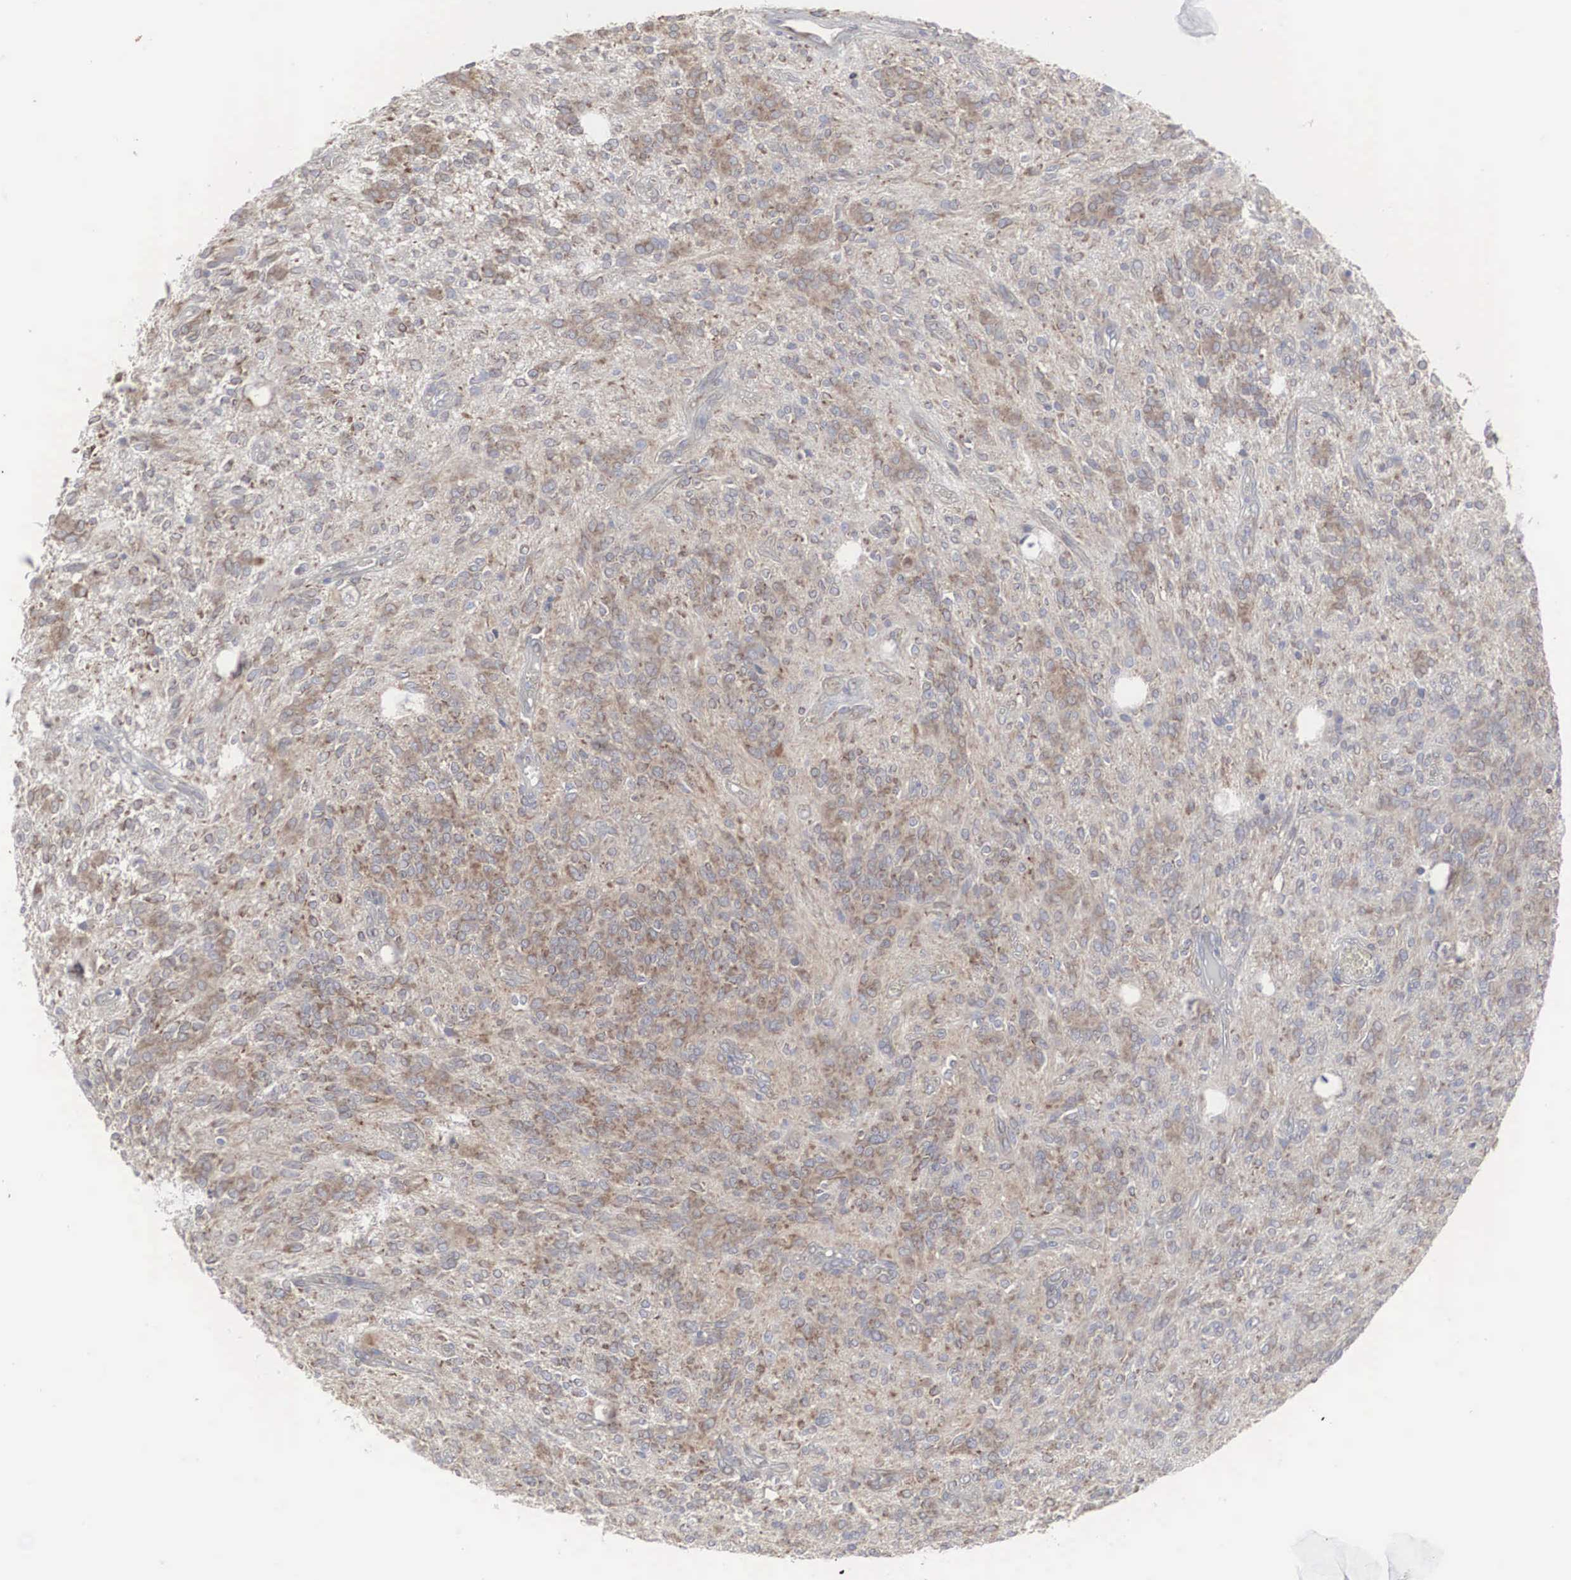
{"staining": {"intensity": "moderate", "quantity": ">75%", "location": "cytoplasmic/membranous"}, "tissue": "glioma", "cell_type": "Tumor cells", "image_type": "cancer", "snomed": [{"axis": "morphology", "description": "Glioma, malignant, Low grade"}, {"axis": "topography", "description": "Brain"}], "caption": "Glioma stained with a brown dye exhibits moderate cytoplasmic/membranous positive expression in approximately >75% of tumor cells.", "gene": "MIA2", "patient": {"sex": "female", "age": 15}}